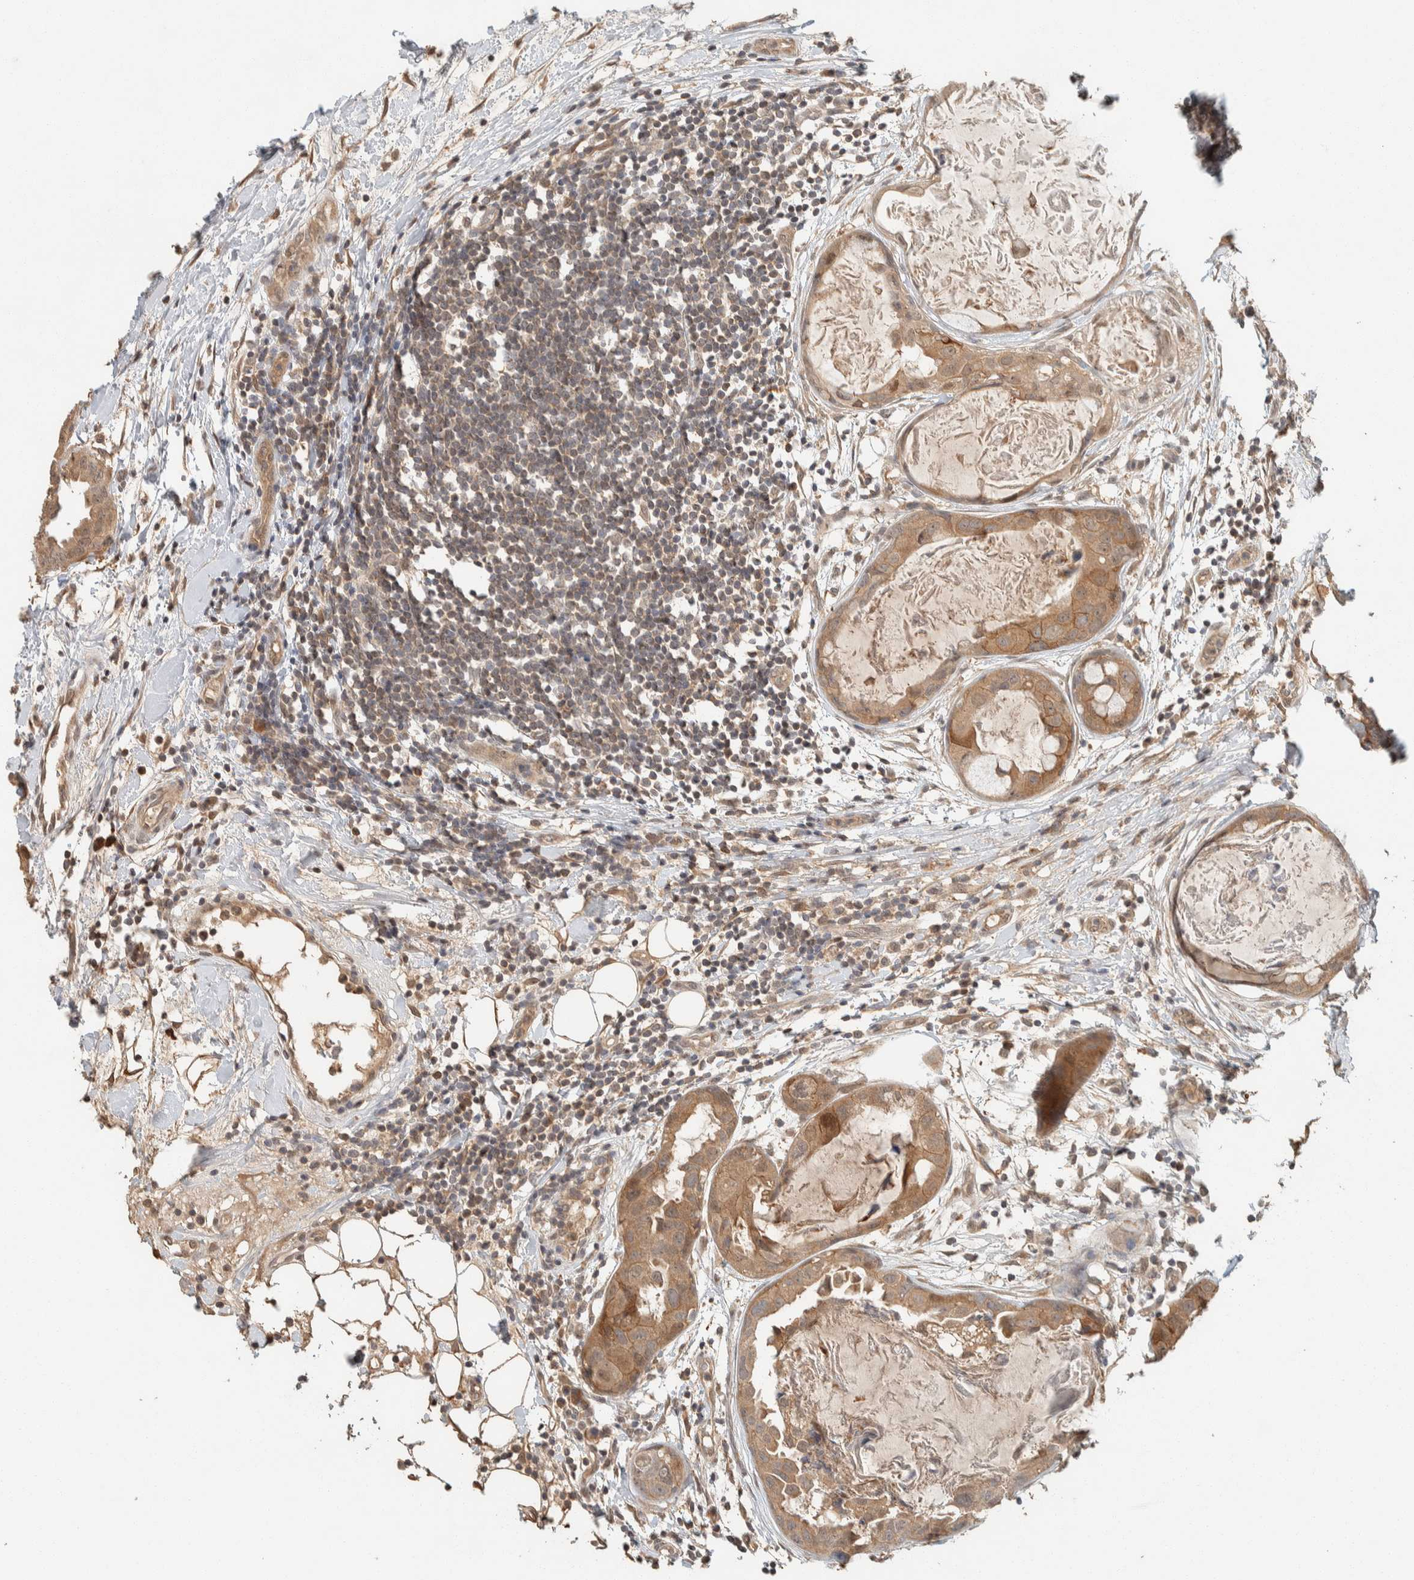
{"staining": {"intensity": "moderate", "quantity": ">75%", "location": "cytoplasmic/membranous"}, "tissue": "breast cancer", "cell_type": "Tumor cells", "image_type": "cancer", "snomed": [{"axis": "morphology", "description": "Duct carcinoma"}, {"axis": "topography", "description": "Breast"}], "caption": "Brown immunohistochemical staining in breast cancer (invasive ductal carcinoma) demonstrates moderate cytoplasmic/membranous positivity in approximately >75% of tumor cells.", "gene": "ZNF567", "patient": {"sex": "female", "age": 40}}